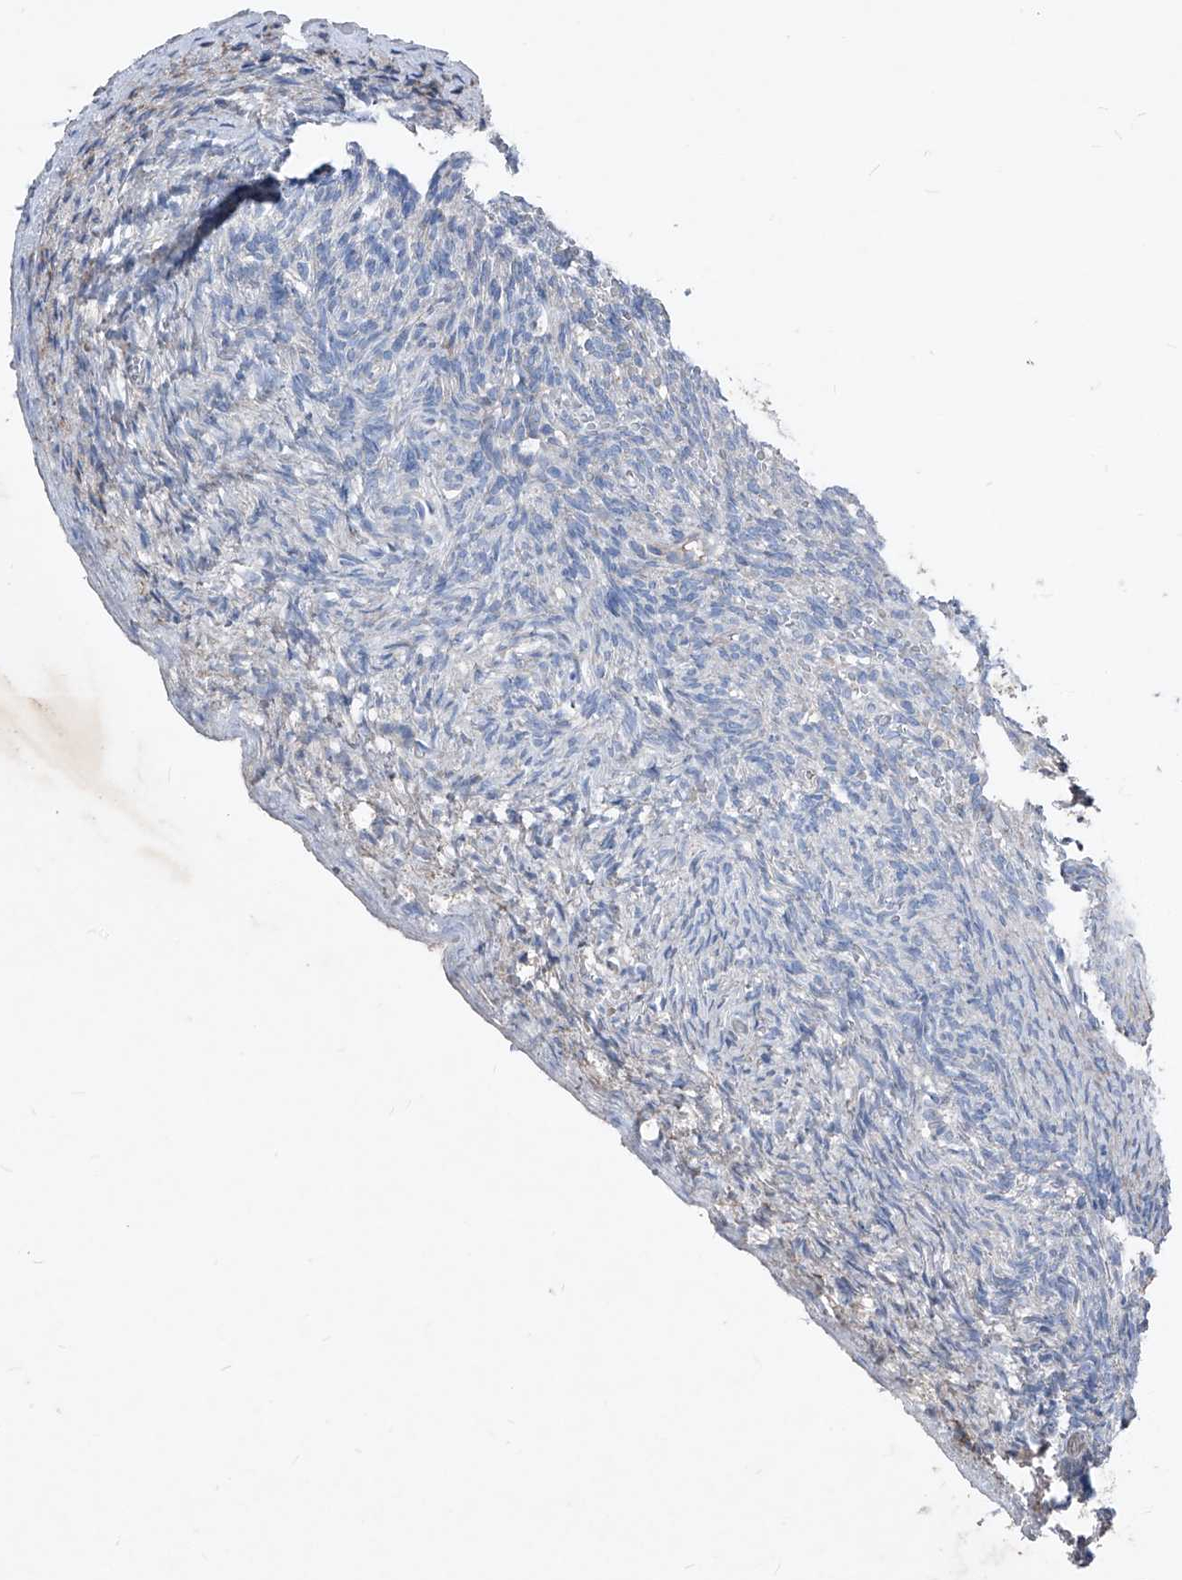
{"staining": {"intensity": "negative", "quantity": "none", "location": "none"}, "tissue": "ovary", "cell_type": "Ovarian stroma cells", "image_type": "normal", "snomed": [{"axis": "morphology", "description": "Normal tissue, NOS"}, {"axis": "topography", "description": "Ovary"}], "caption": "A micrograph of ovary stained for a protein shows no brown staining in ovarian stroma cells.", "gene": "IFI27", "patient": {"sex": "female", "age": 34}}